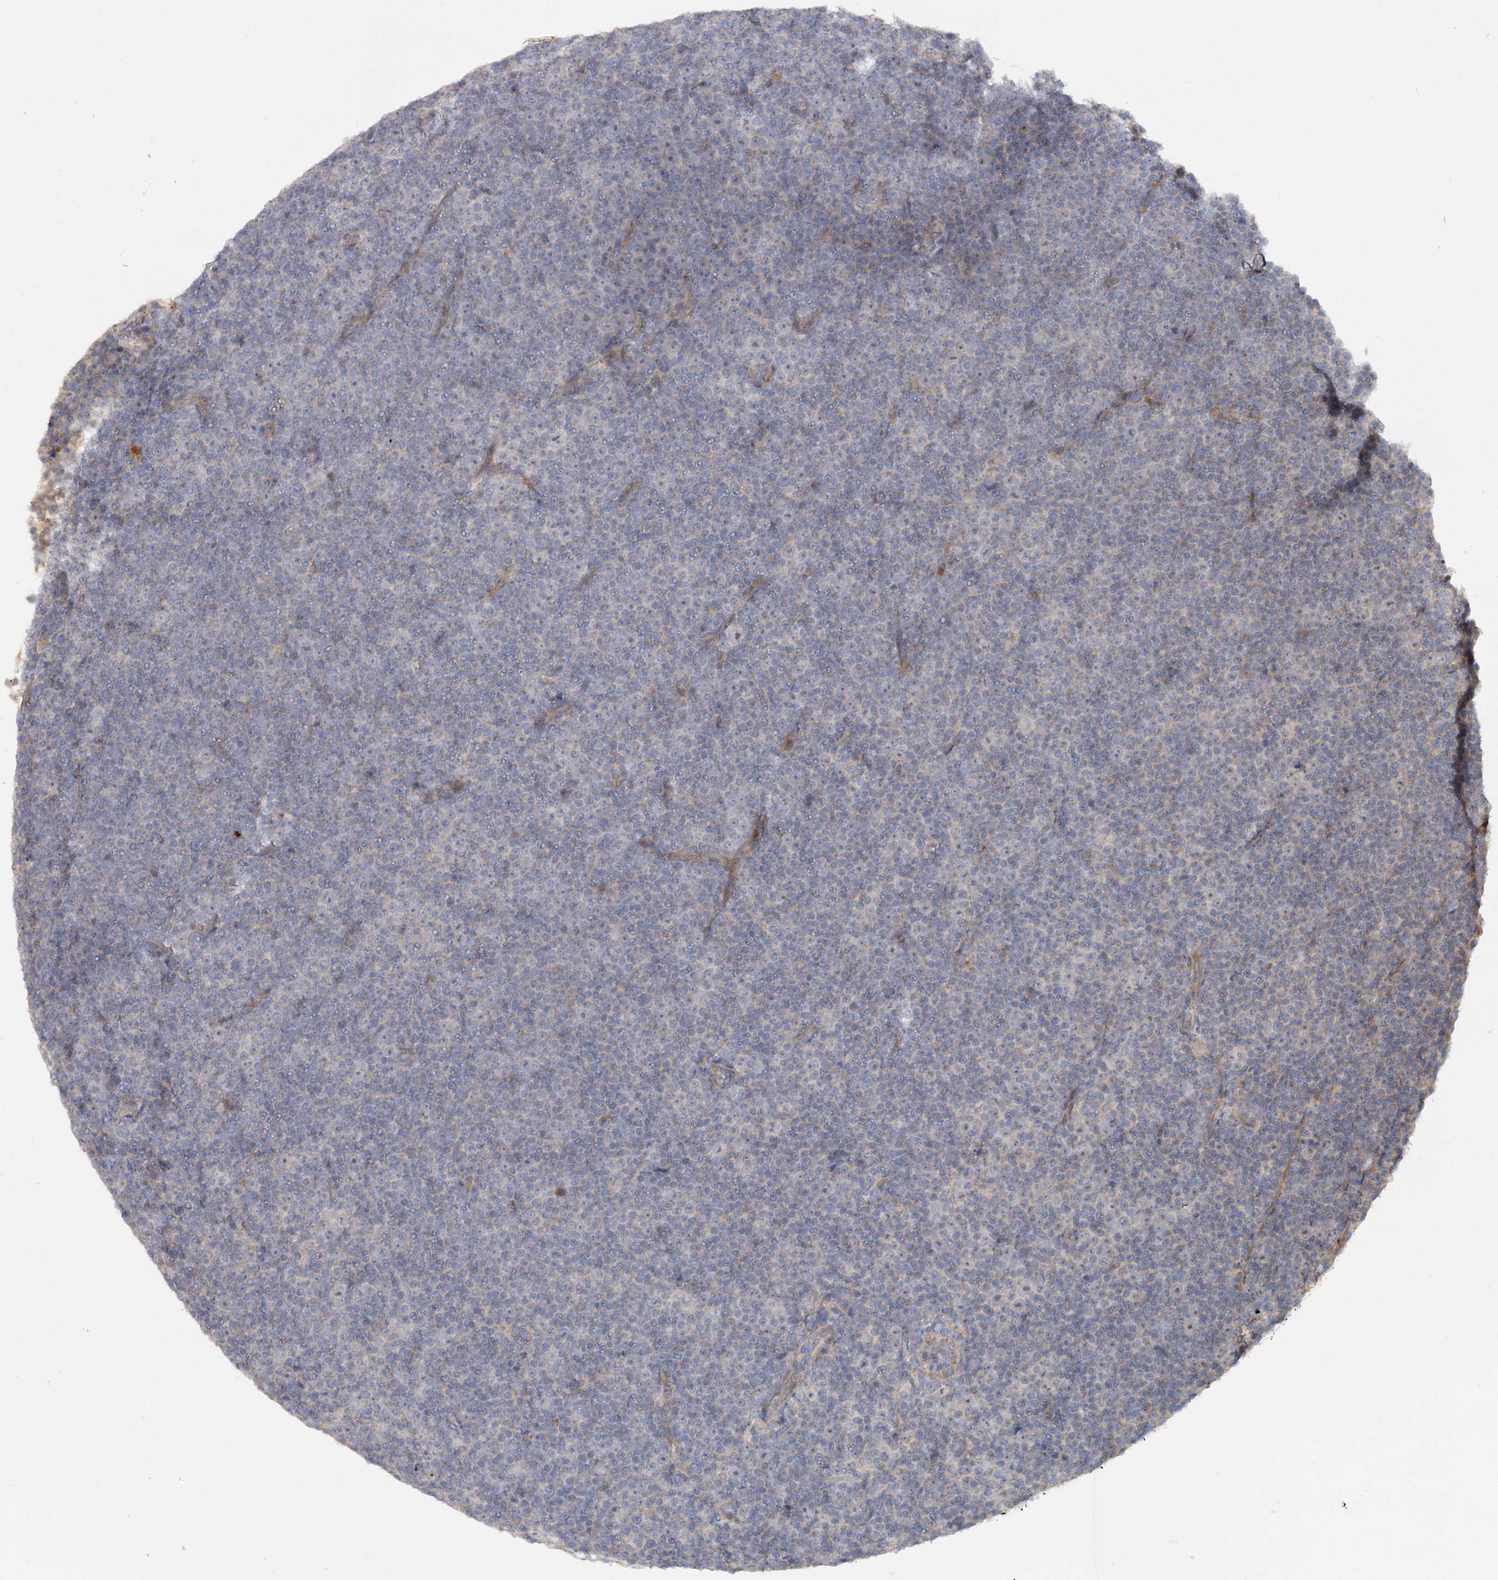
{"staining": {"intensity": "negative", "quantity": "none", "location": "none"}, "tissue": "lymphoma", "cell_type": "Tumor cells", "image_type": "cancer", "snomed": [{"axis": "morphology", "description": "Malignant lymphoma, non-Hodgkin's type, Low grade"}, {"axis": "topography", "description": "Lymph node"}], "caption": "The photomicrograph reveals no significant staining in tumor cells of low-grade malignant lymphoma, non-Hodgkin's type. (DAB IHC with hematoxylin counter stain).", "gene": "ANGPTL5", "patient": {"sex": "female", "age": 67}}